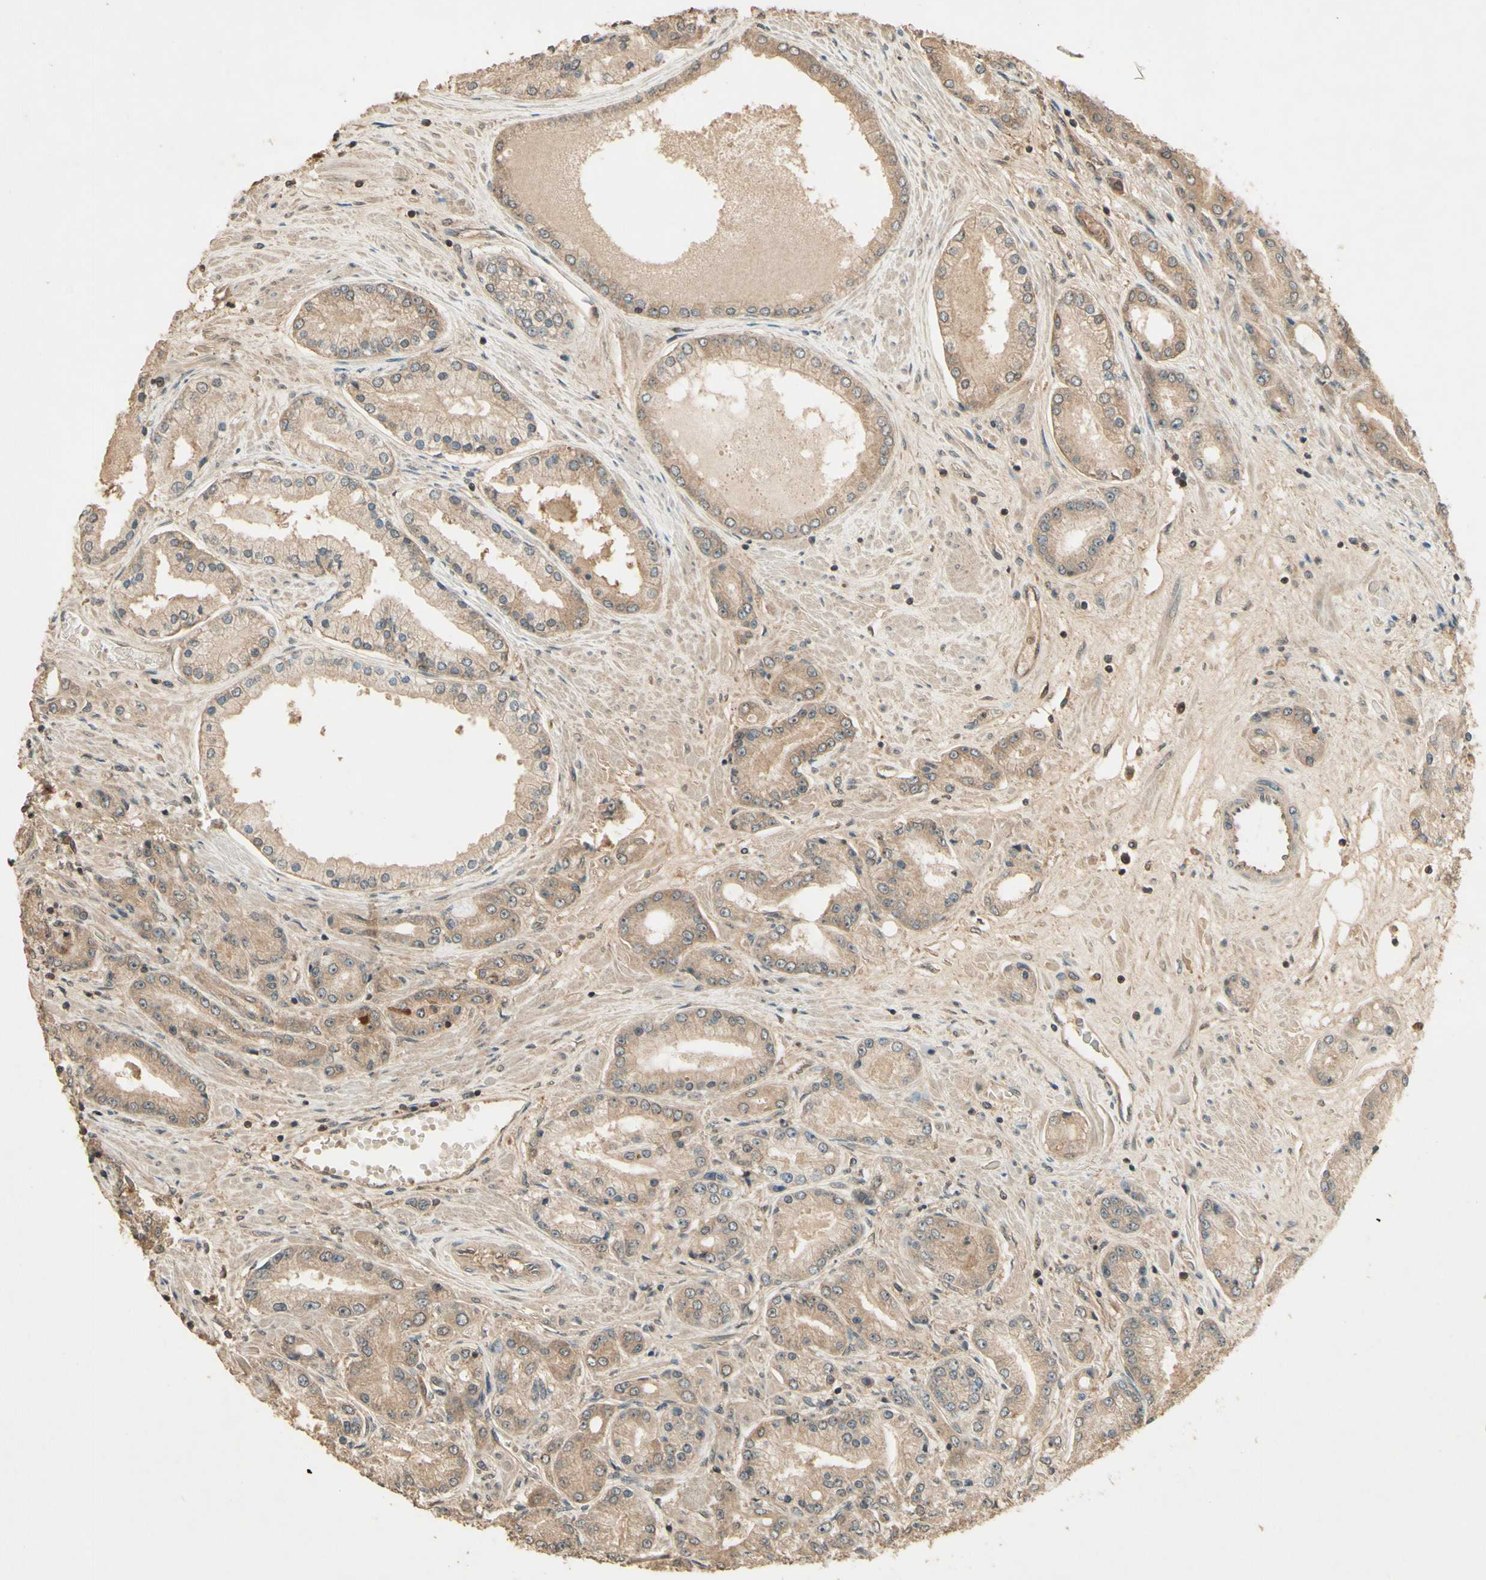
{"staining": {"intensity": "moderate", "quantity": ">75%", "location": "cytoplasmic/membranous"}, "tissue": "prostate cancer", "cell_type": "Tumor cells", "image_type": "cancer", "snomed": [{"axis": "morphology", "description": "Adenocarcinoma, High grade"}, {"axis": "topography", "description": "Prostate"}], "caption": "Human adenocarcinoma (high-grade) (prostate) stained with a protein marker shows moderate staining in tumor cells.", "gene": "SMAD9", "patient": {"sex": "male", "age": 59}}